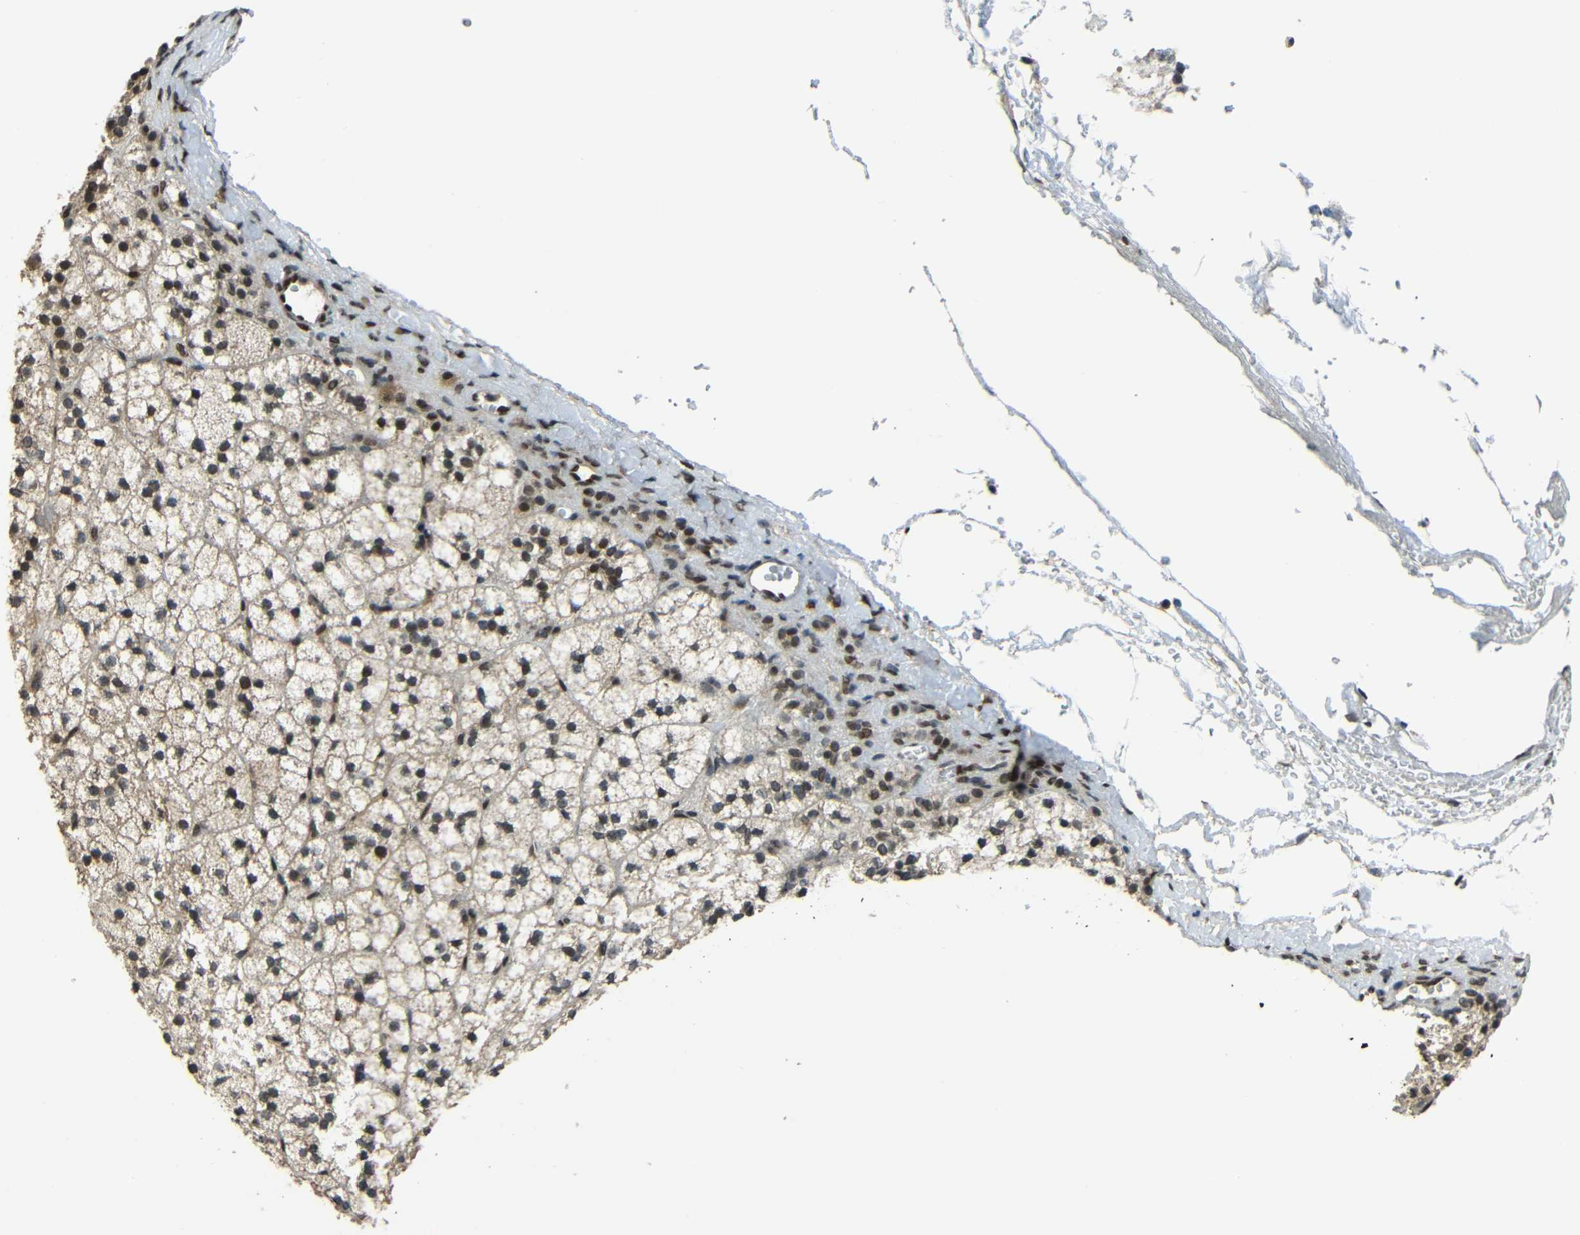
{"staining": {"intensity": "weak", "quantity": "<25%", "location": "cytoplasmic/membranous,nuclear"}, "tissue": "adrenal gland", "cell_type": "Glandular cells", "image_type": "normal", "snomed": [{"axis": "morphology", "description": "Normal tissue, NOS"}, {"axis": "topography", "description": "Adrenal gland"}], "caption": "Histopathology image shows no protein expression in glandular cells of benign adrenal gland.", "gene": "PSIP1", "patient": {"sex": "male", "age": 35}}